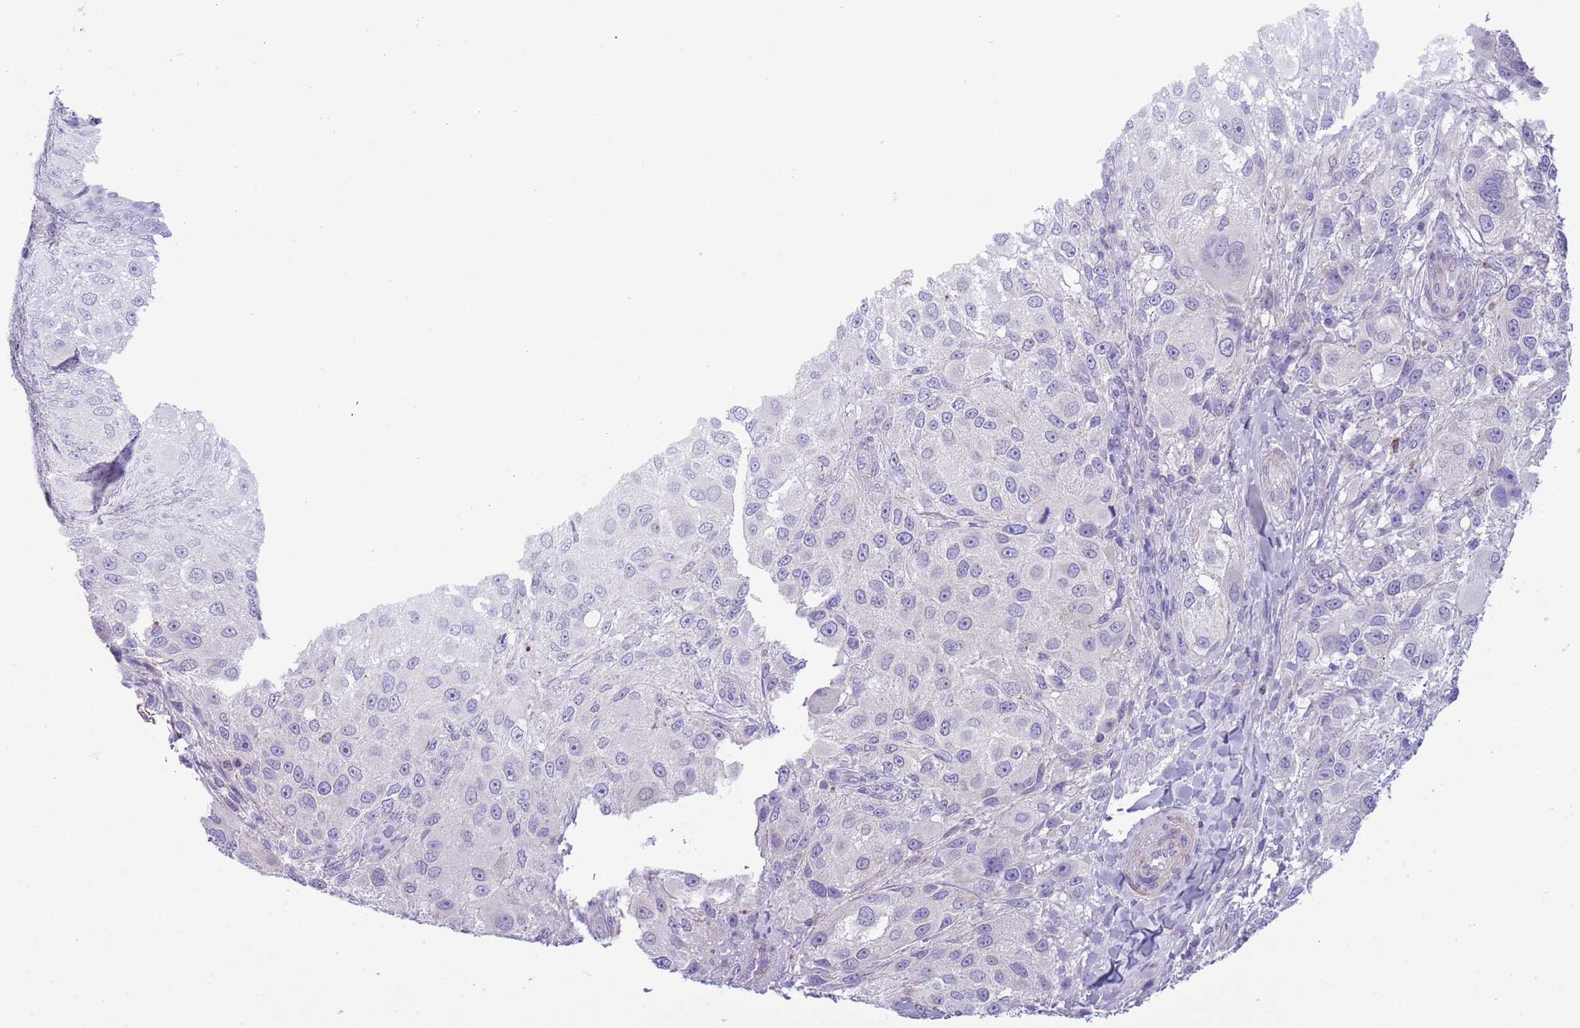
{"staining": {"intensity": "negative", "quantity": "none", "location": "none"}, "tissue": "melanoma", "cell_type": "Tumor cells", "image_type": "cancer", "snomed": [{"axis": "morphology", "description": "Normal morphology"}, {"axis": "morphology", "description": "Malignant melanoma, NOS"}, {"axis": "topography", "description": "Skin"}], "caption": "The IHC histopathology image has no significant positivity in tumor cells of melanoma tissue.", "gene": "OR6M1", "patient": {"sex": "female", "age": 72}}